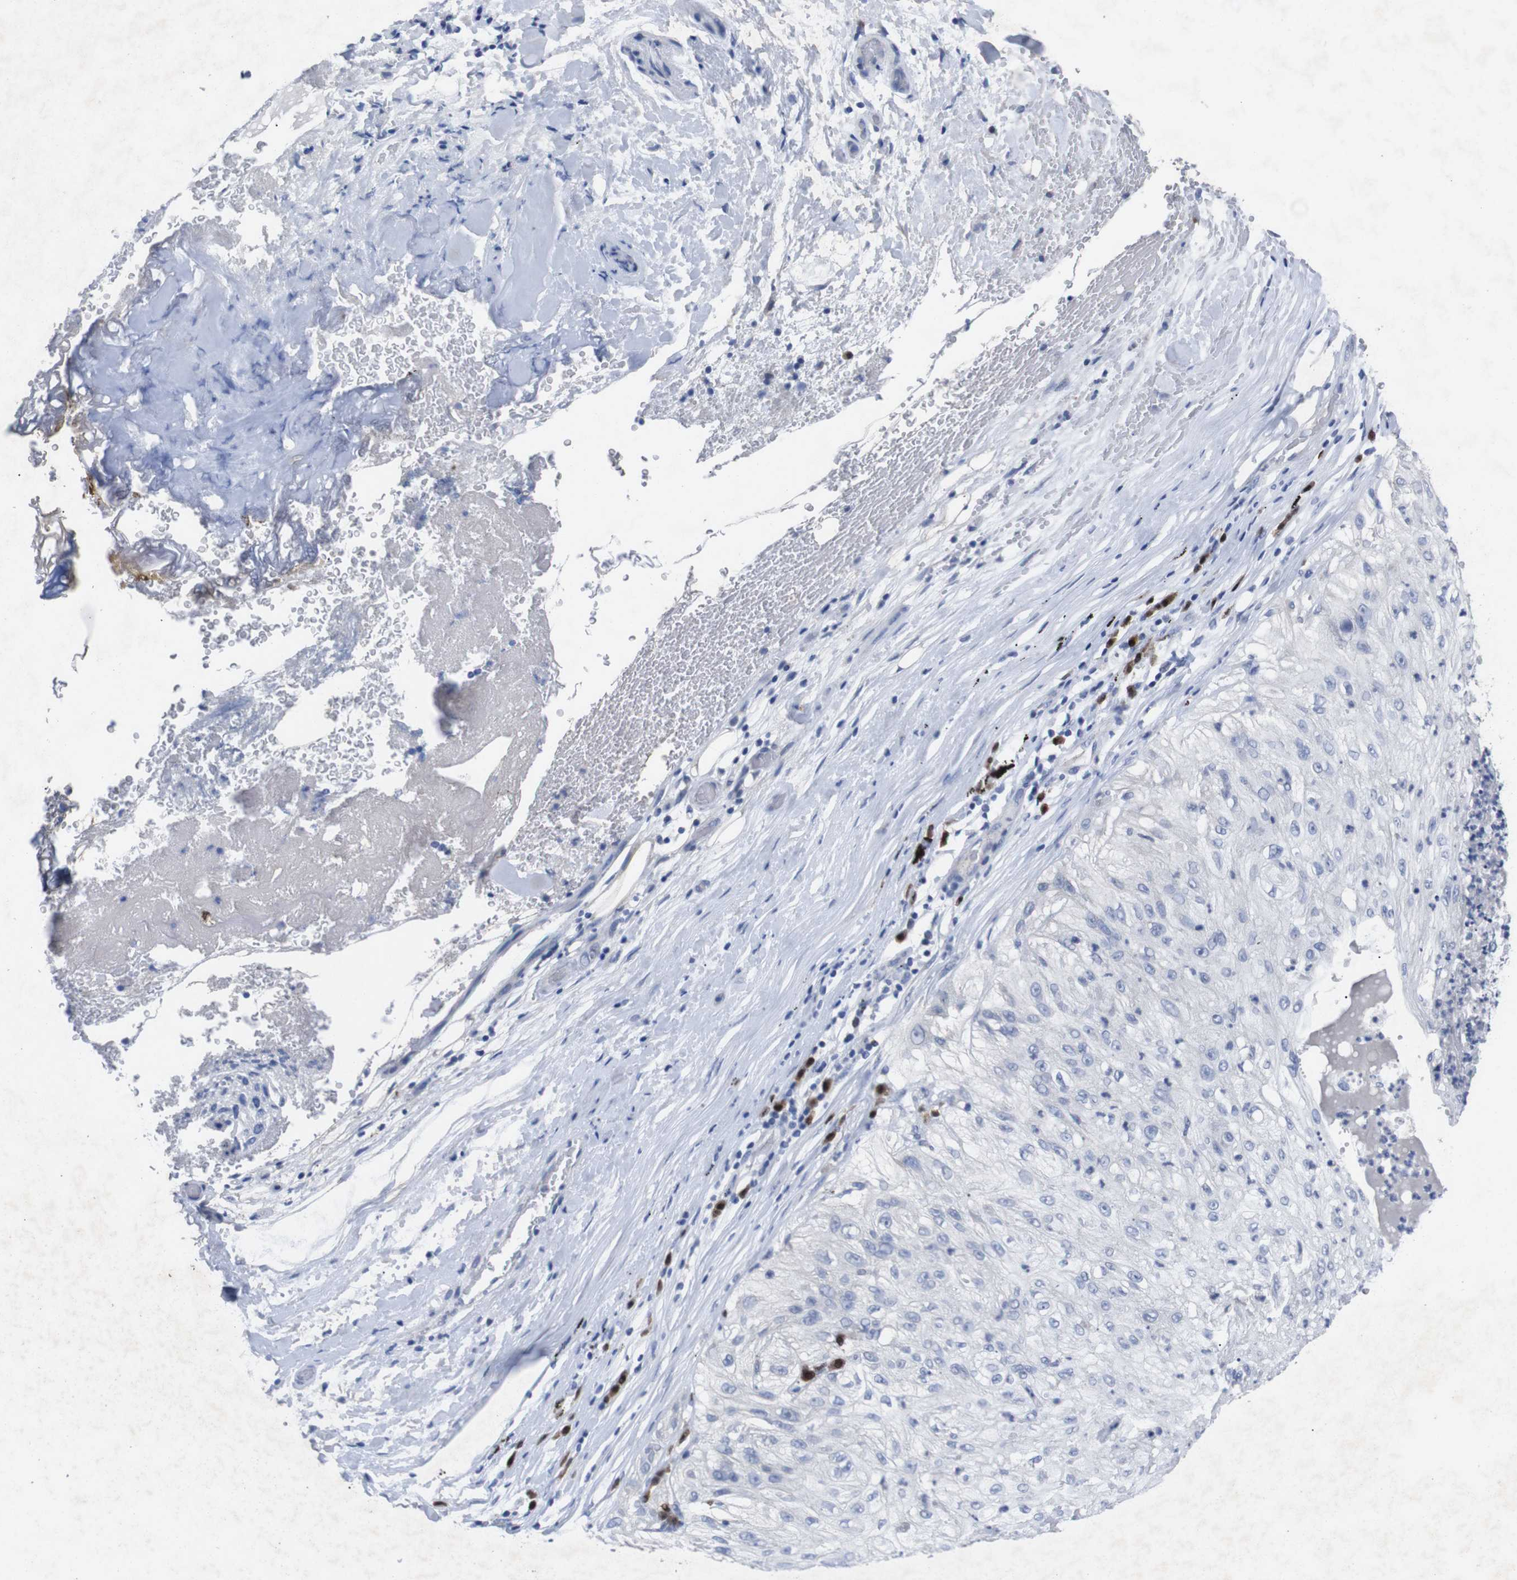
{"staining": {"intensity": "negative", "quantity": "none", "location": "none"}, "tissue": "lung cancer", "cell_type": "Tumor cells", "image_type": "cancer", "snomed": [{"axis": "morphology", "description": "Inflammation, NOS"}, {"axis": "morphology", "description": "Squamous cell carcinoma, NOS"}, {"axis": "topography", "description": "Lymph node"}, {"axis": "topography", "description": "Soft tissue"}, {"axis": "topography", "description": "Lung"}], "caption": "DAB (3,3'-diaminobenzidine) immunohistochemical staining of human lung squamous cell carcinoma demonstrates no significant positivity in tumor cells.", "gene": "IRF4", "patient": {"sex": "male", "age": 66}}